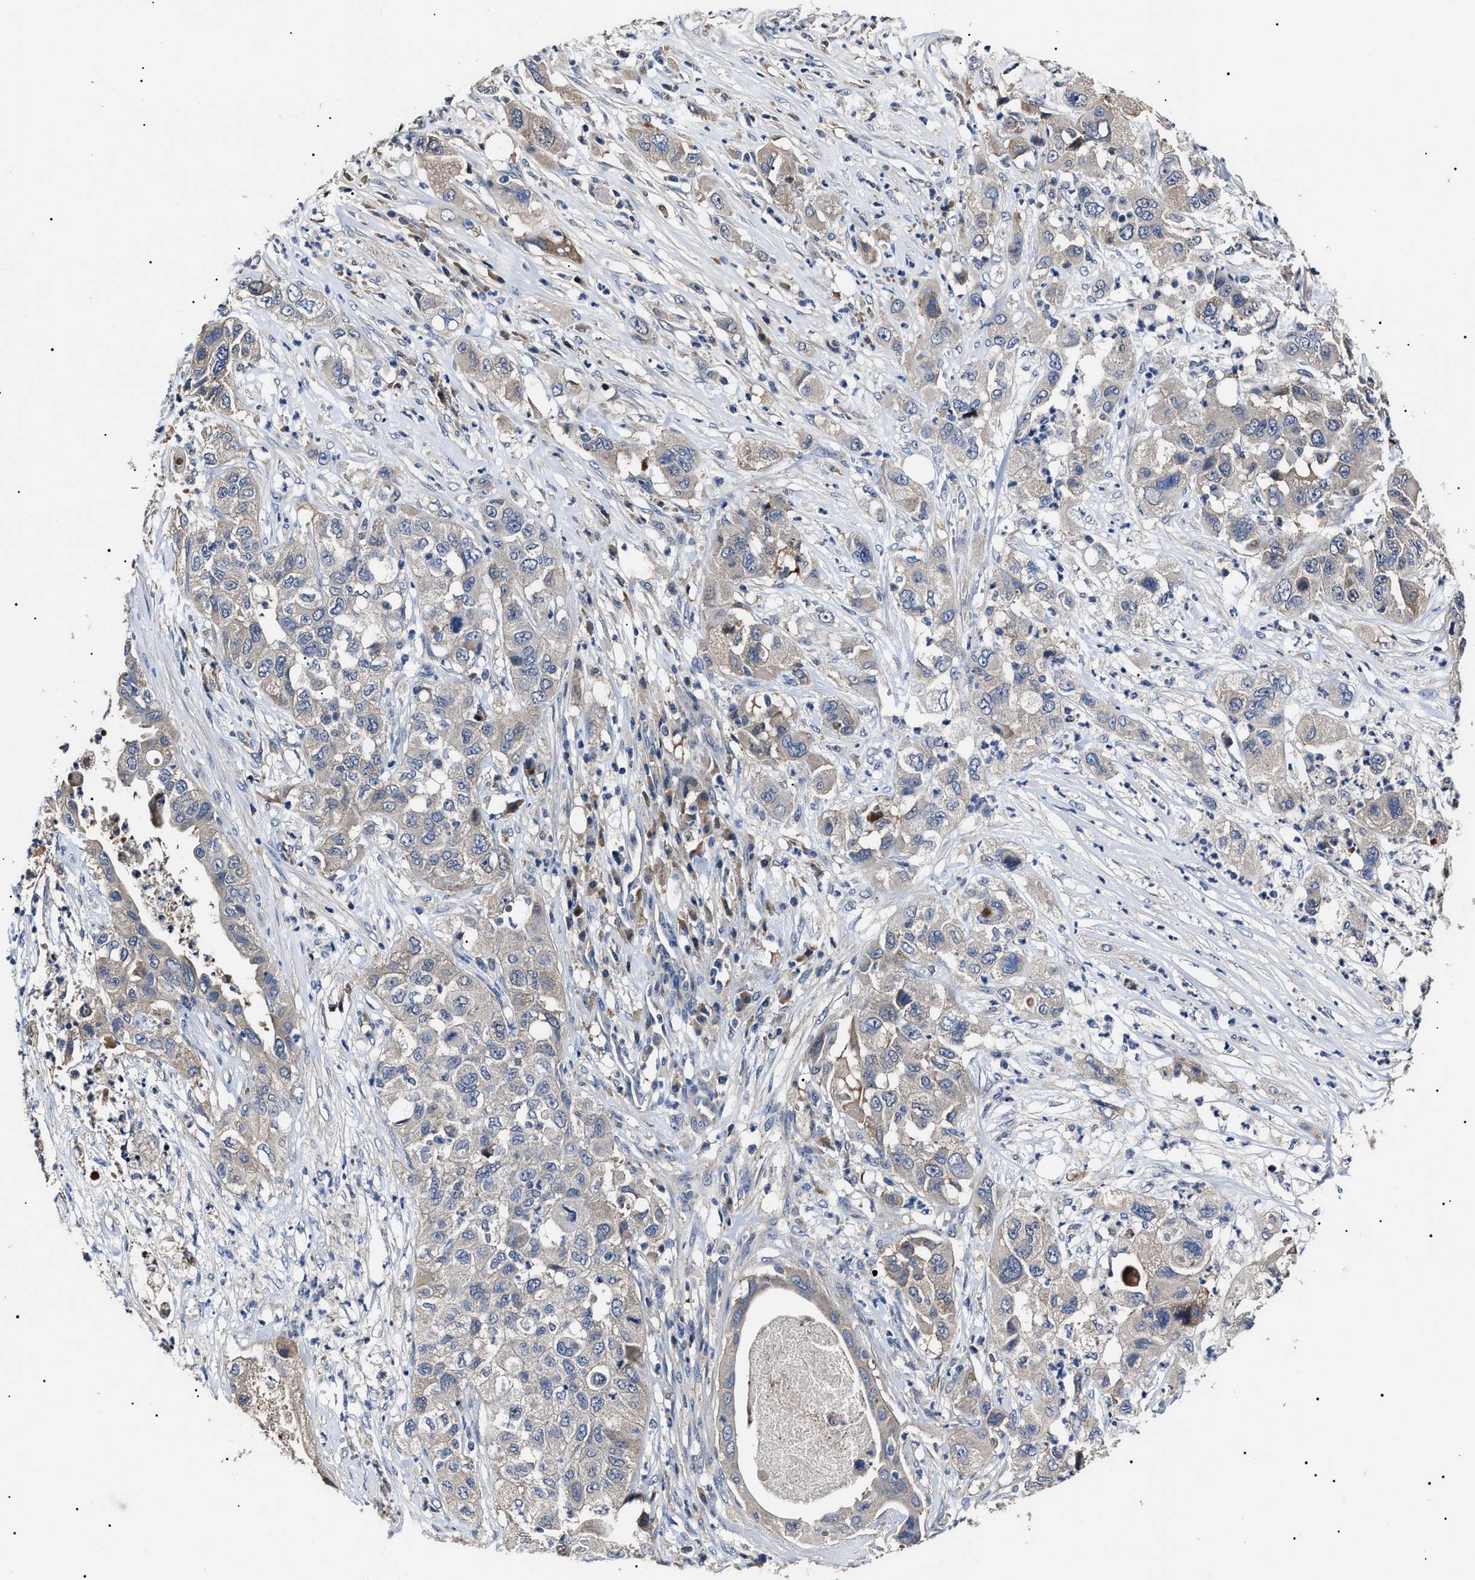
{"staining": {"intensity": "weak", "quantity": "25%-75%", "location": "cytoplasmic/membranous"}, "tissue": "pancreatic cancer", "cell_type": "Tumor cells", "image_type": "cancer", "snomed": [{"axis": "morphology", "description": "Adenocarcinoma, NOS"}, {"axis": "topography", "description": "Pancreas"}], "caption": "Tumor cells demonstrate weak cytoplasmic/membranous staining in approximately 25%-75% of cells in pancreatic cancer (adenocarcinoma). The staining is performed using DAB brown chromogen to label protein expression. The nuclei are counter-stained blue using hematoxylin.", "gene": "IFT81", "patient": {"sex": "female", "age": 78}}